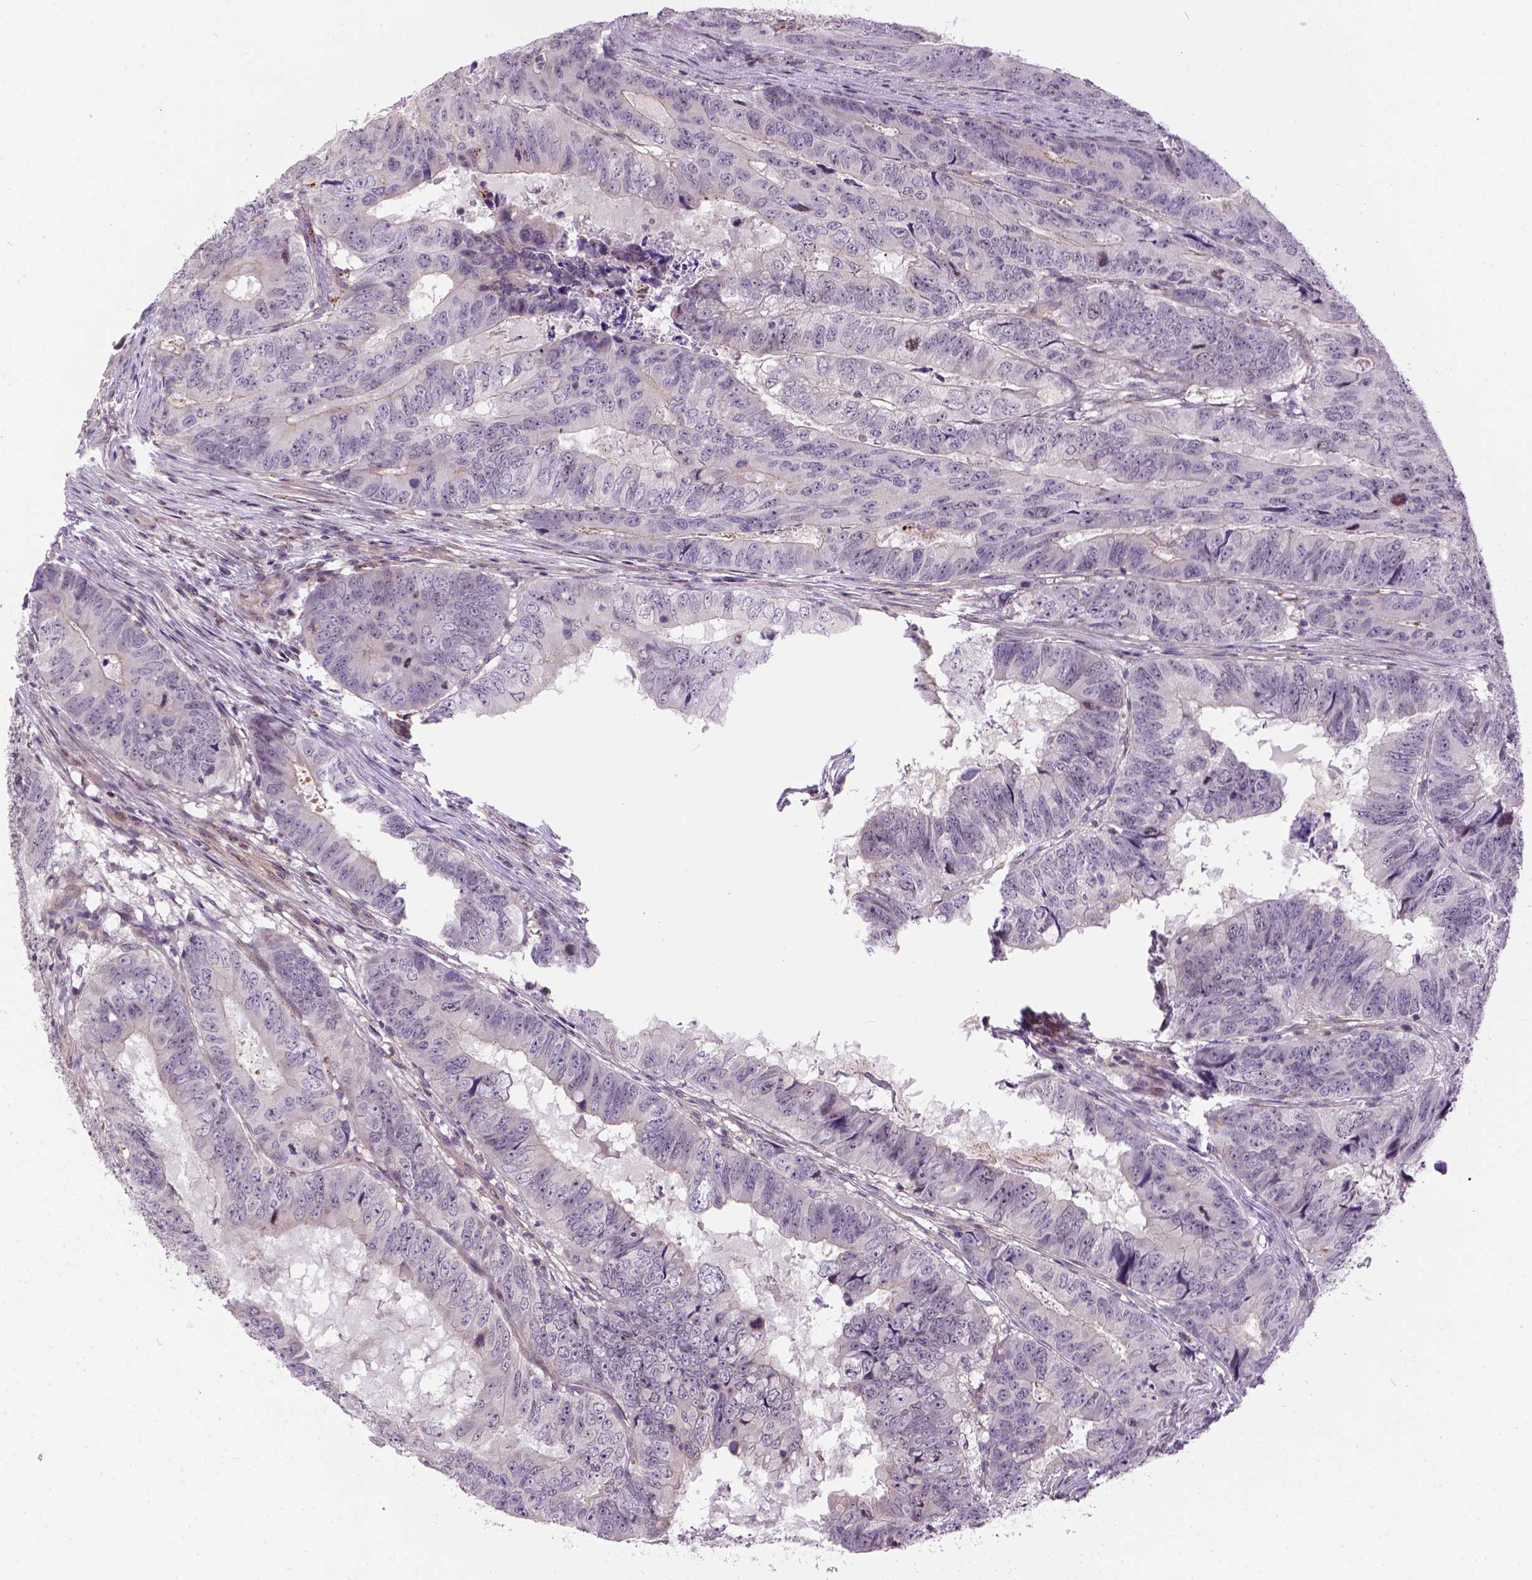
{"staining": {"intensity": "weak", "quantity": "<25%", "location": "cytoplasmic/membranous"}, "tissue": "colorectal cancer", "cell_type": "Tumor cells", "image_type": "cancer", "snomed": [{"axis": "morphology", "description": "Adenocarcinoma, NOS"}, {"axis": "topography", "description": "Colon"}], "caption": "Human colorectal adenocarcinoma stained for a protein using immunohistochemistry (IHC) exhibits no positivity in tumor cells.", "gene": "KAZN", "patient": {"sex": "male", "age": 79}}